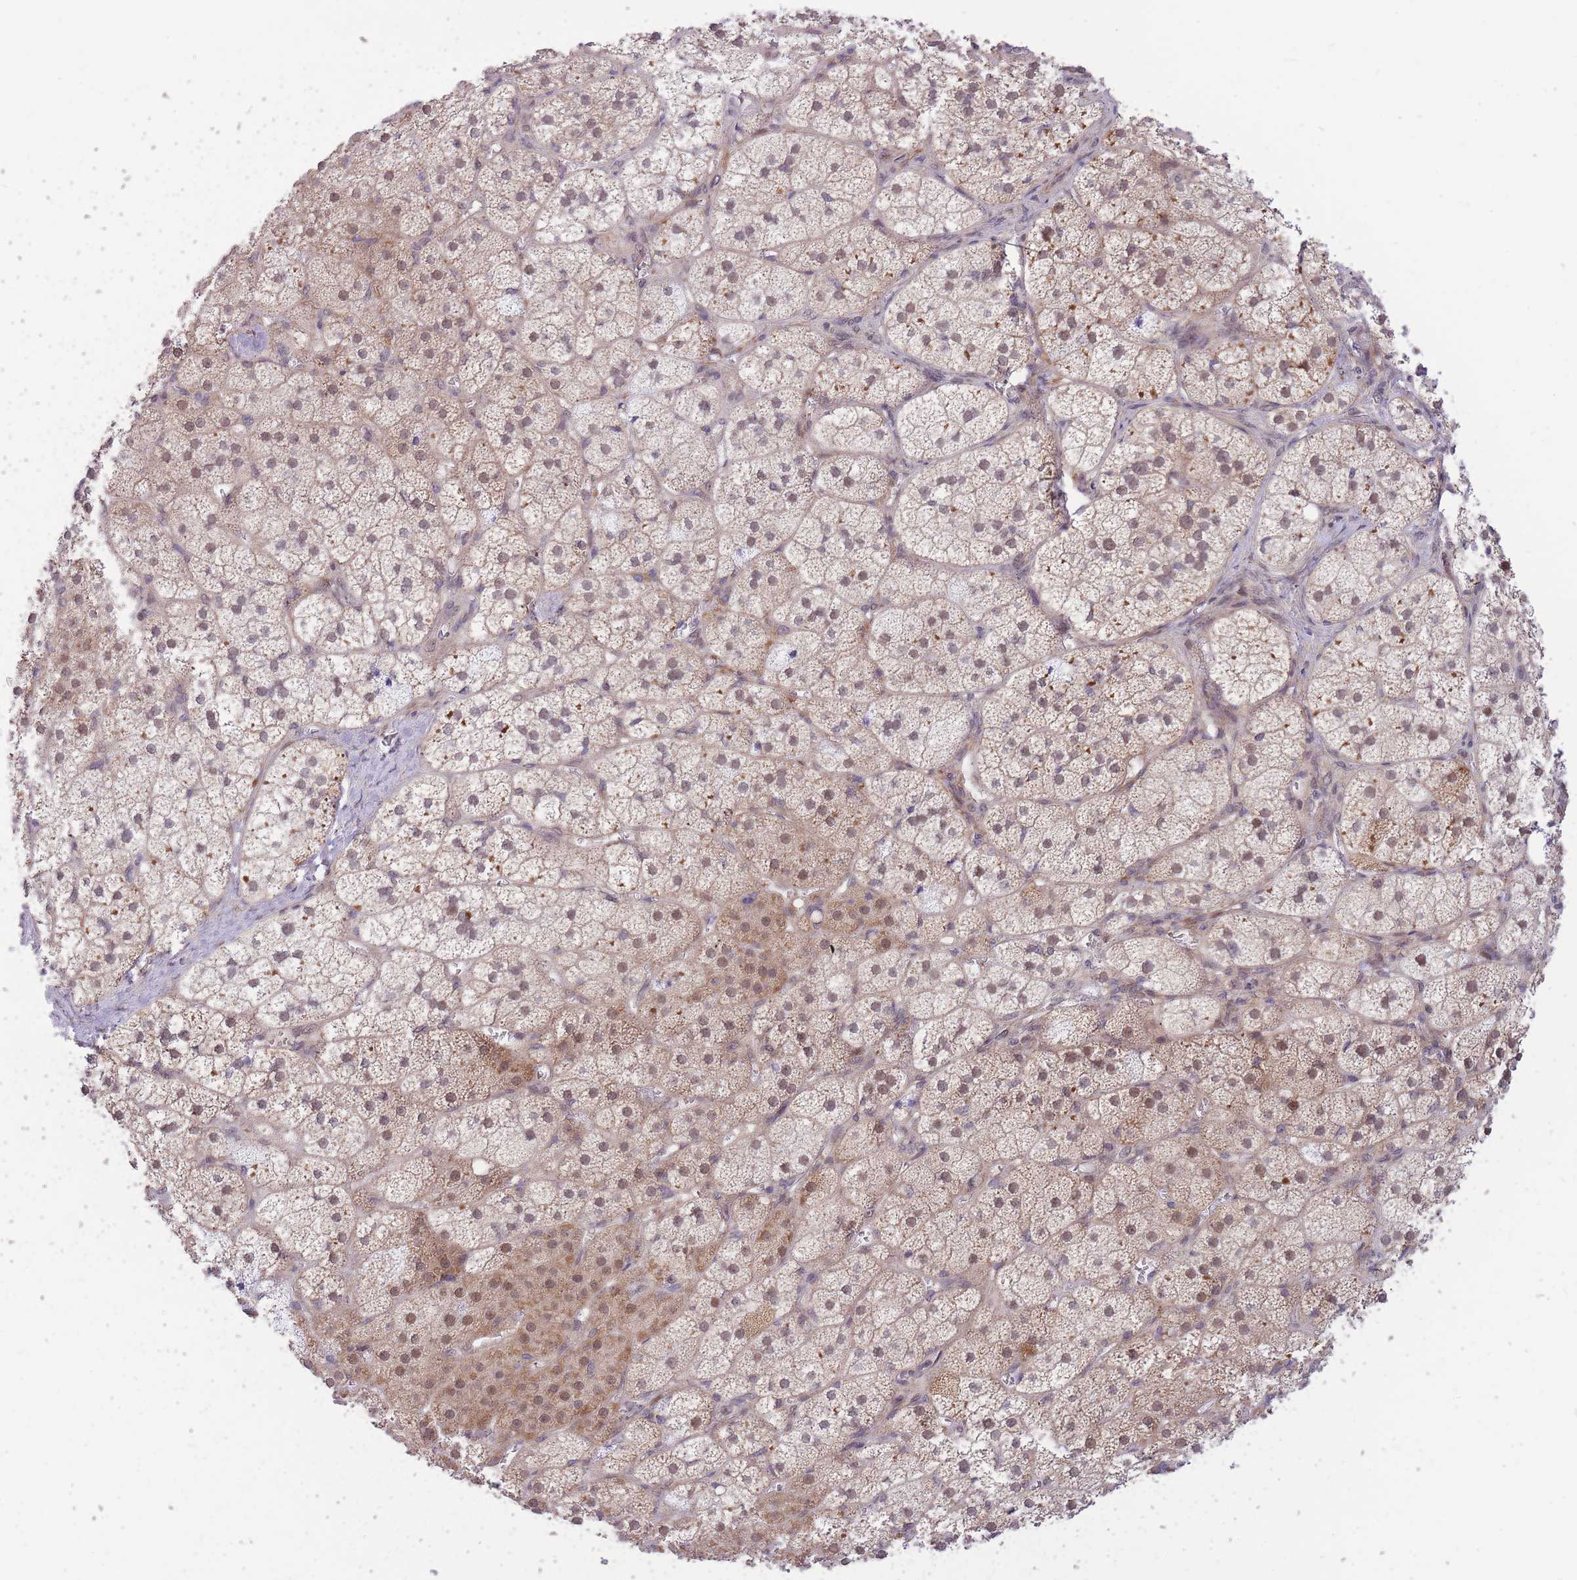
{"staining": {"intensity": "moderate", "quantity": "25%-75%", "location": "cytoplasmic/membranous,nuclear"}, "tissue": "adrenal gland", "cell_type": "Glandular cells", "image_type": "normal", "snomed": [{"axis": "morphology", "description": "Normal tissue, NOS"}, {"axis": "topography", "description": "Adrenal gland"}], "caption": "Immunohistochemistry (IHC) of benign human adrenal gland displays medium levels of moderate cytoplasmic/membranous,nuclear expression in approximately 25%-75% of glandular cells. (DAB IHC, brown staining for protein, blue staining for nuclei).", "gene": "MINDY2", "patient": {"sex": "female", "age": 52}}